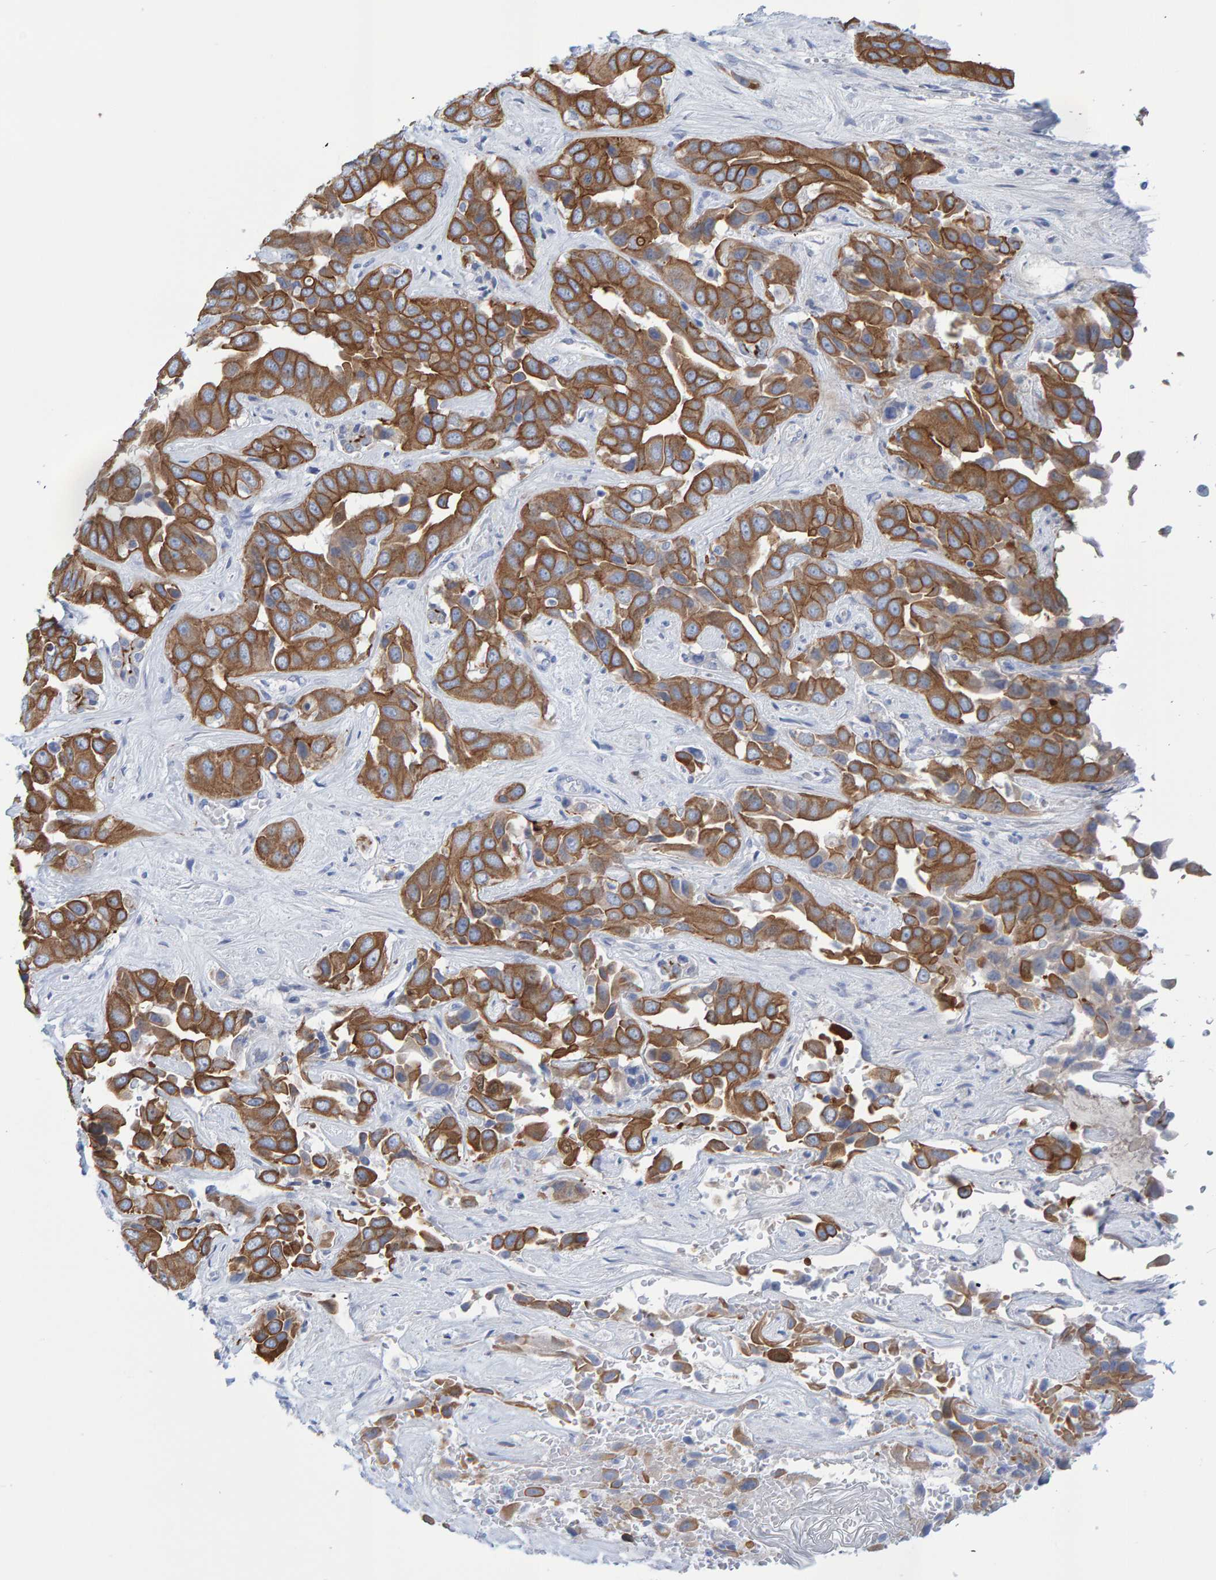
{"staining": {"intensity": "moderate", "quantity": ">75%", "location": "cytoplasmic/membranous"}, "tissue": "liver cancer", "cell_type": "Tumor cells", "image_type": "cancer", "snomed": [{"axis": "morphology", "description": "Cholangiocarcinoma"}, {"axis": "topography", "description": "Liver"}], "caption": "Moderate cytoplasmic/membranous positivity for a protein is present in about >75% of tumor cells of cholangiocarcinoma (liver) using IHC.", "gene": "JAKMIP3", "patient": {"sex": "female", "age": 52}}